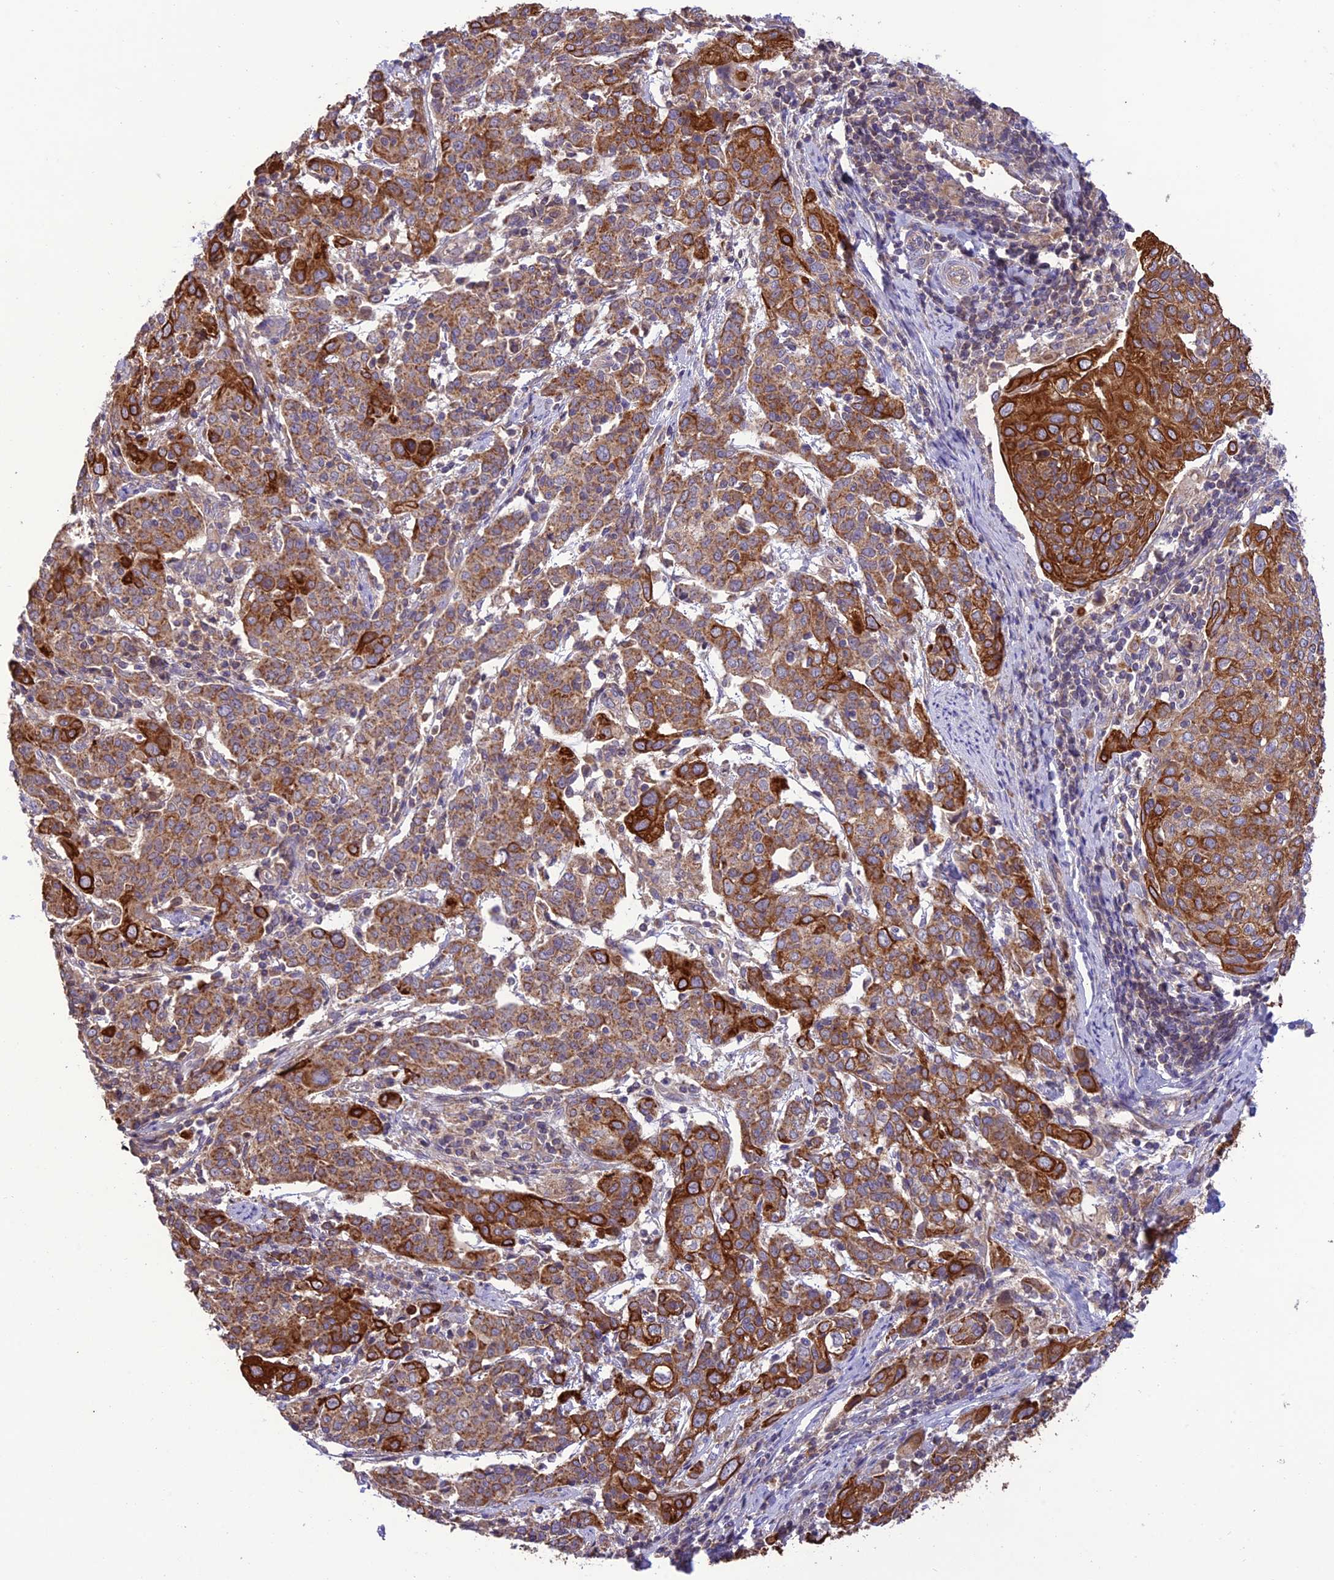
{"staining": {"intensity": "strong", "quantity": ">75%", "location": "cytoplasmic/membranous"}, "tissue": "cervical cancer", "cell_type": "Tumor cells", "image_type": "cancer", "snomed": [{"axis": "morphology", "description": "Squamous cell carcinoma, NOS"}, {"axis": "topography", "description": "Cervix"}], "caption": "A high-resolution image shows IHC staining of cervical cancer (squamous cell carcinoma), which demonstrates strong cytoplasmic/membranous staining in approximately >75% of tumor cells.", "gene": "NDUFAF1", "patient": {"sex": "female", "age": 67}}